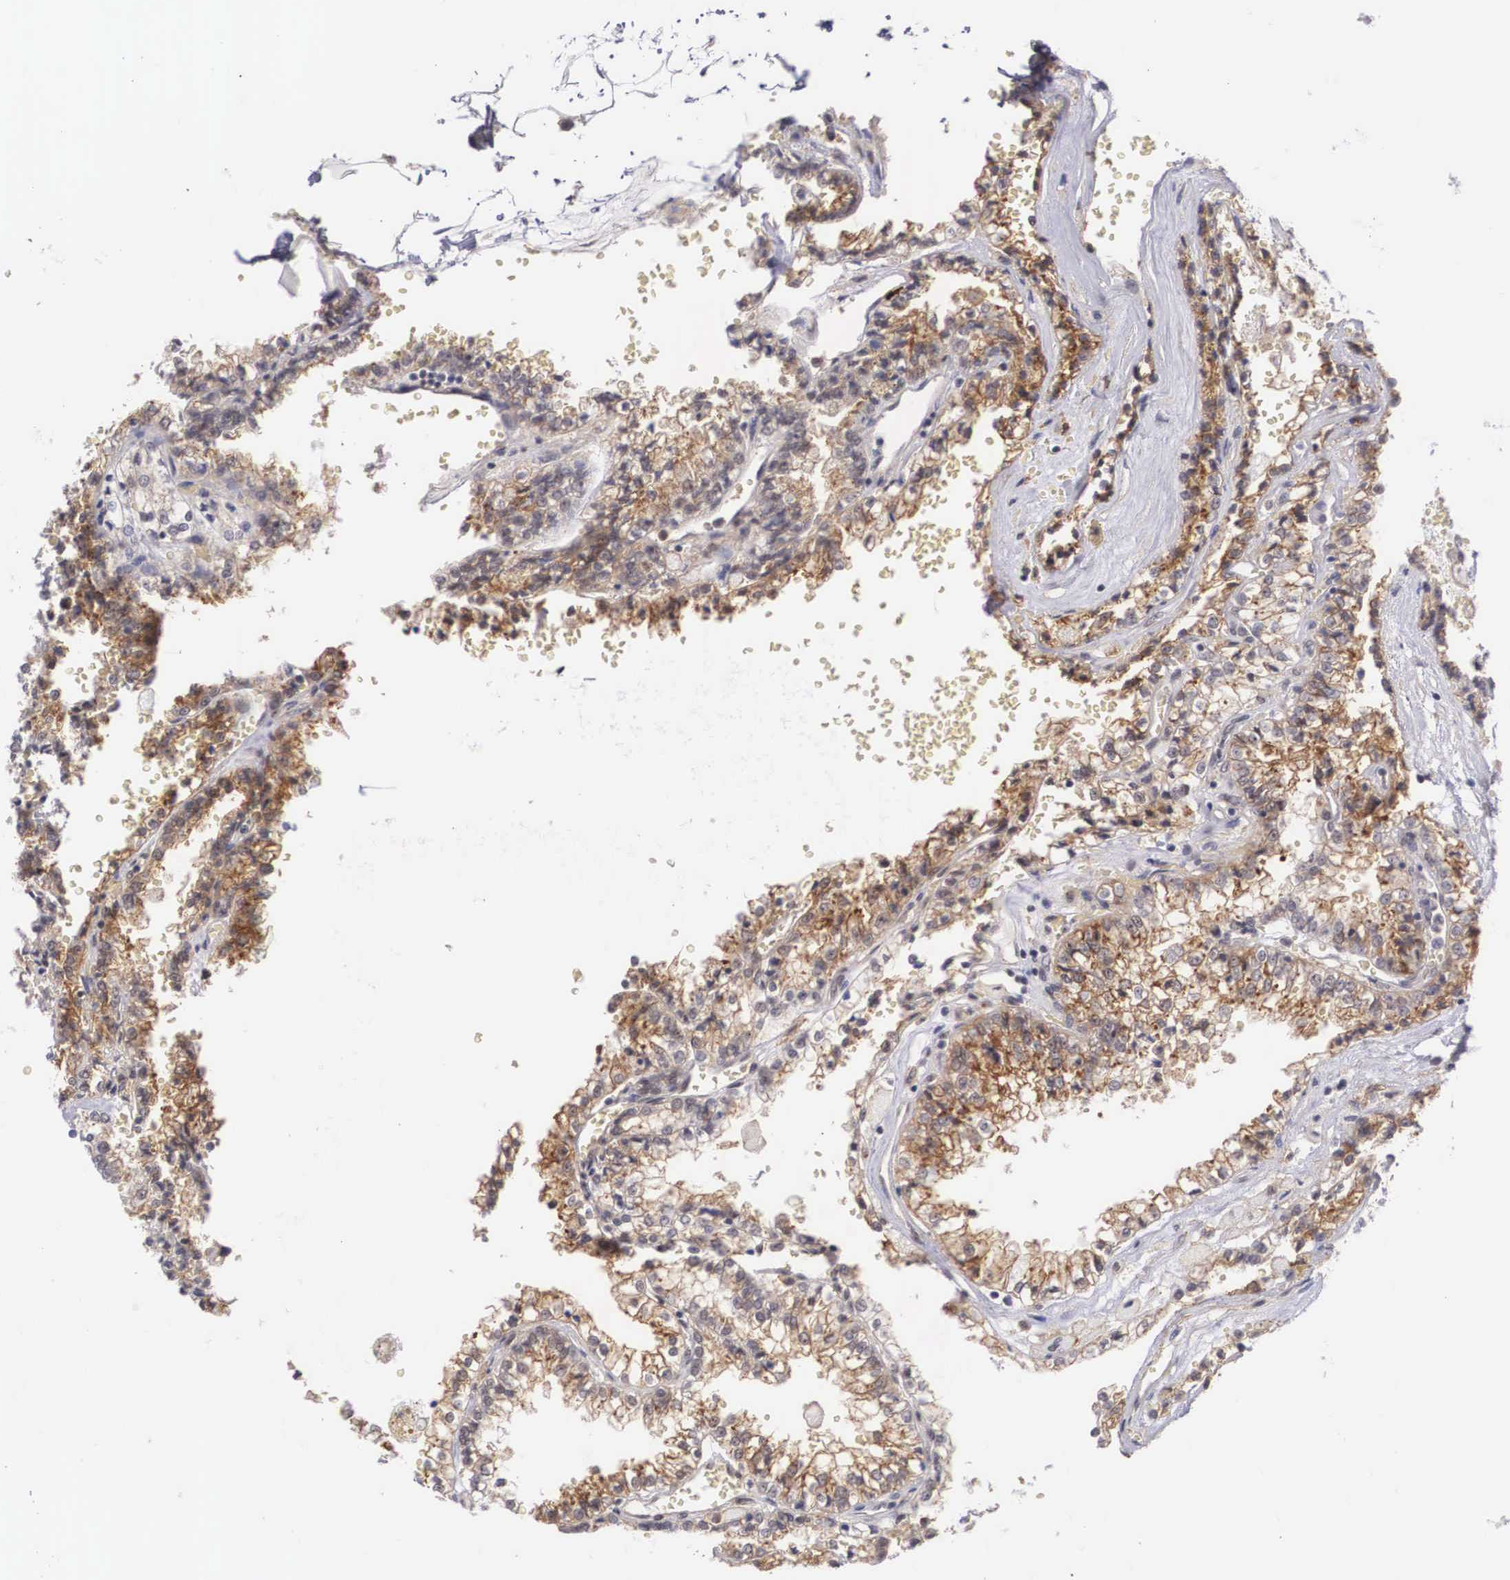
{"staining": {"intensity": "moderate", "quantity": "25%-75%", "location": "cytoplasmic/membranous"}, "tissue": "renal cancer", "cell_type": "Tumor cells", "image_type": "cancer", "snomed": [{"axis": "morphology", "description": "Adenocarcinoma, NOS"}, {"axis": "topography", "description": "Kidney"}], "caption": "Immunohistochemistry (IHC) (DAB (3,3'-diaminobenzidine)) staining of renal cancer (adenocarcinoma) shows moderate cytoplasmic/membranous protein staining in about 25%-75% of tumor cells.", "gene": "NR4A2", "patient": {"sex": "female", "age": 56}}